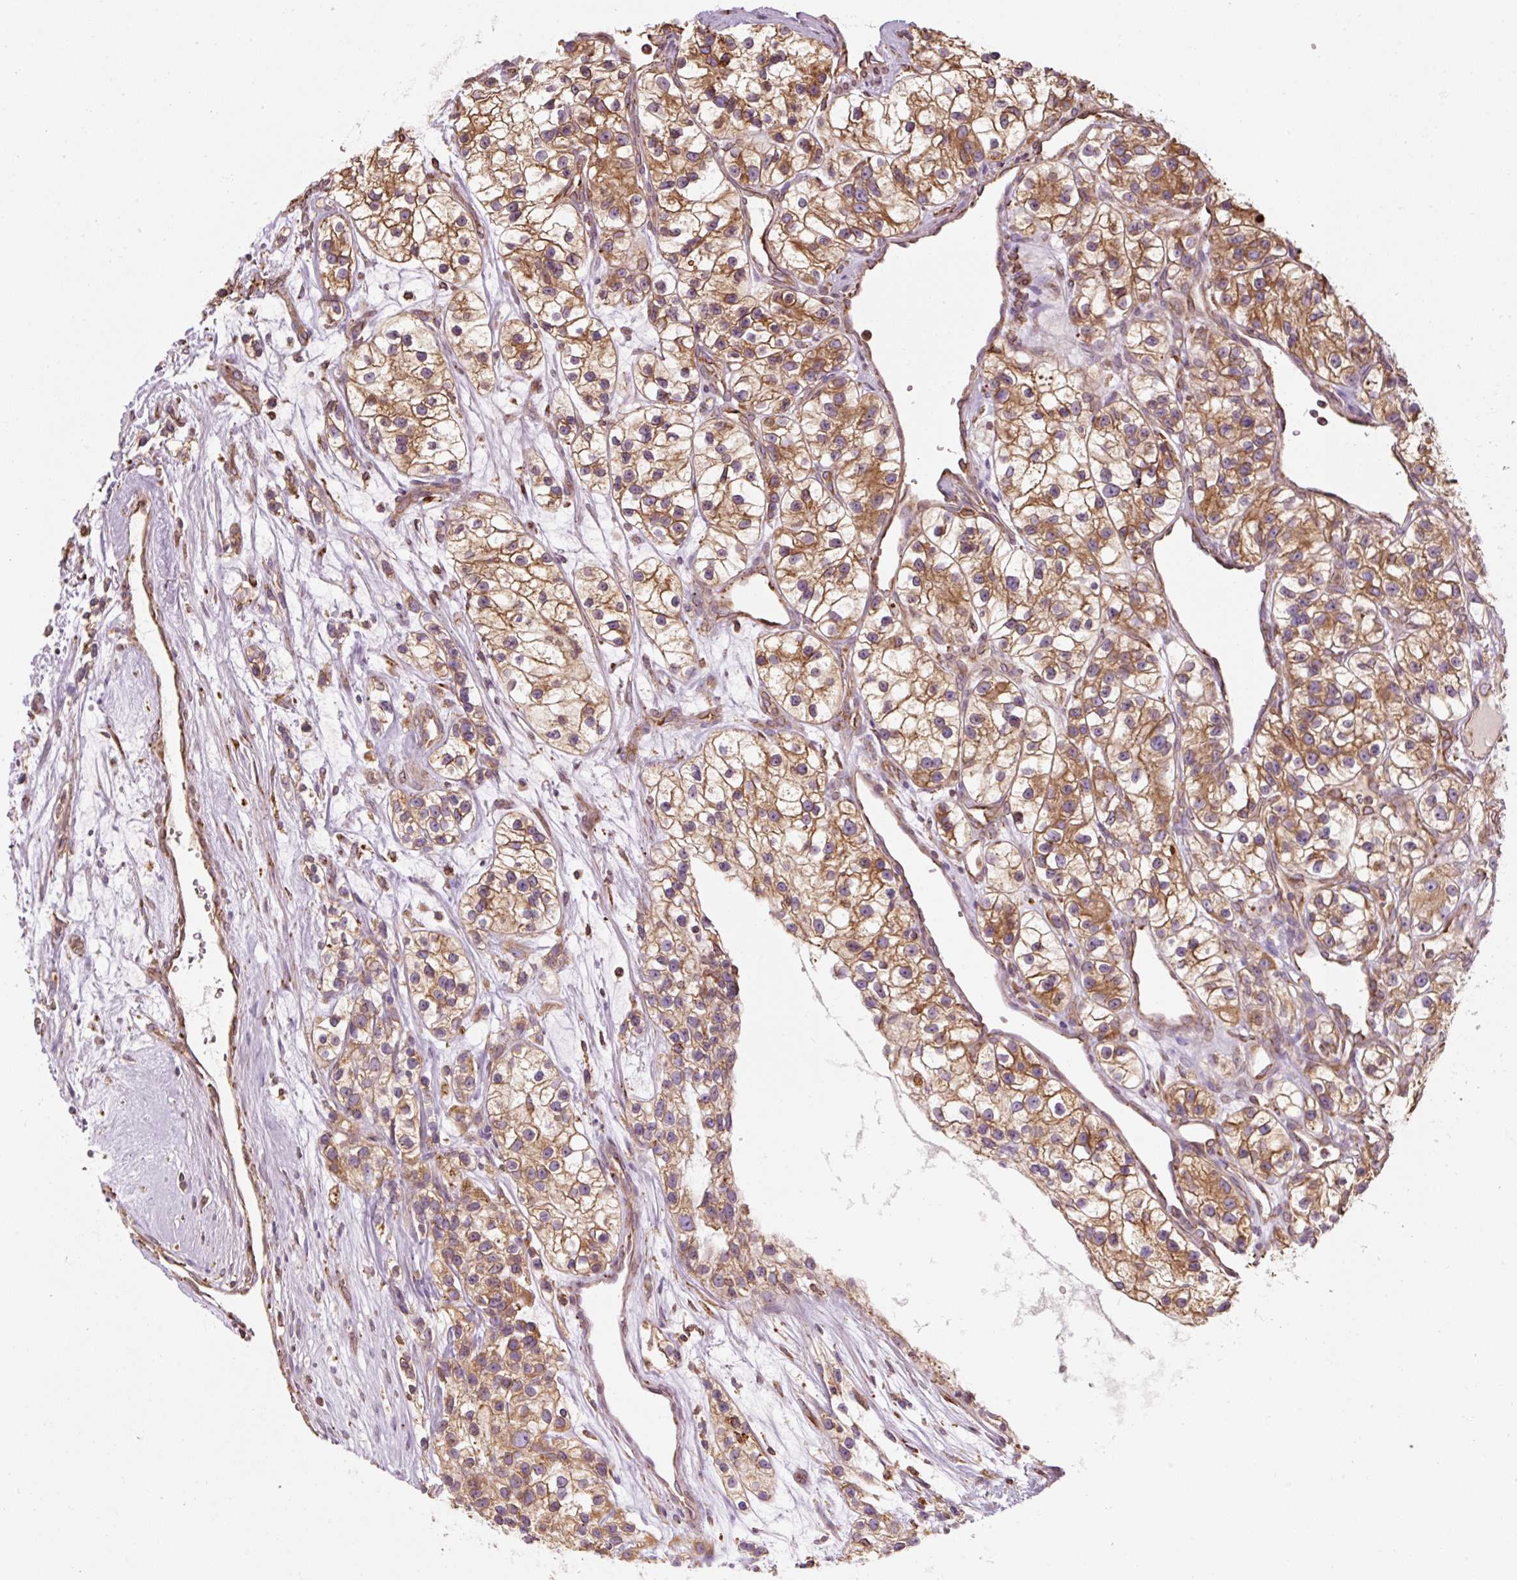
{"staining": {"intensity": "moderate", "quantity": ">75%", "location": "cytoplasmic/membranous"}, "tissue": "renal cancer", "cell_type": "Tumor cells", "image_type": "cancer", "snomed": [{"axis": "morphology", "description": "Adenocarcinoma, NOS"}, {"axis": "topography", "description": "Kidney"}], "caption": "Tumor cells display medium levels of moderate cytoplasmic/membranous positivity in approximately >75% of cells in renal cancer. (Stains: DAB (3,3'-diaminobenzidine) in brown, nuclei in blue, Microscopy: brightfield microscopy at high magnification).", "gene": "PRKCSH", "patient": {"sex": "female", "age": 57}}